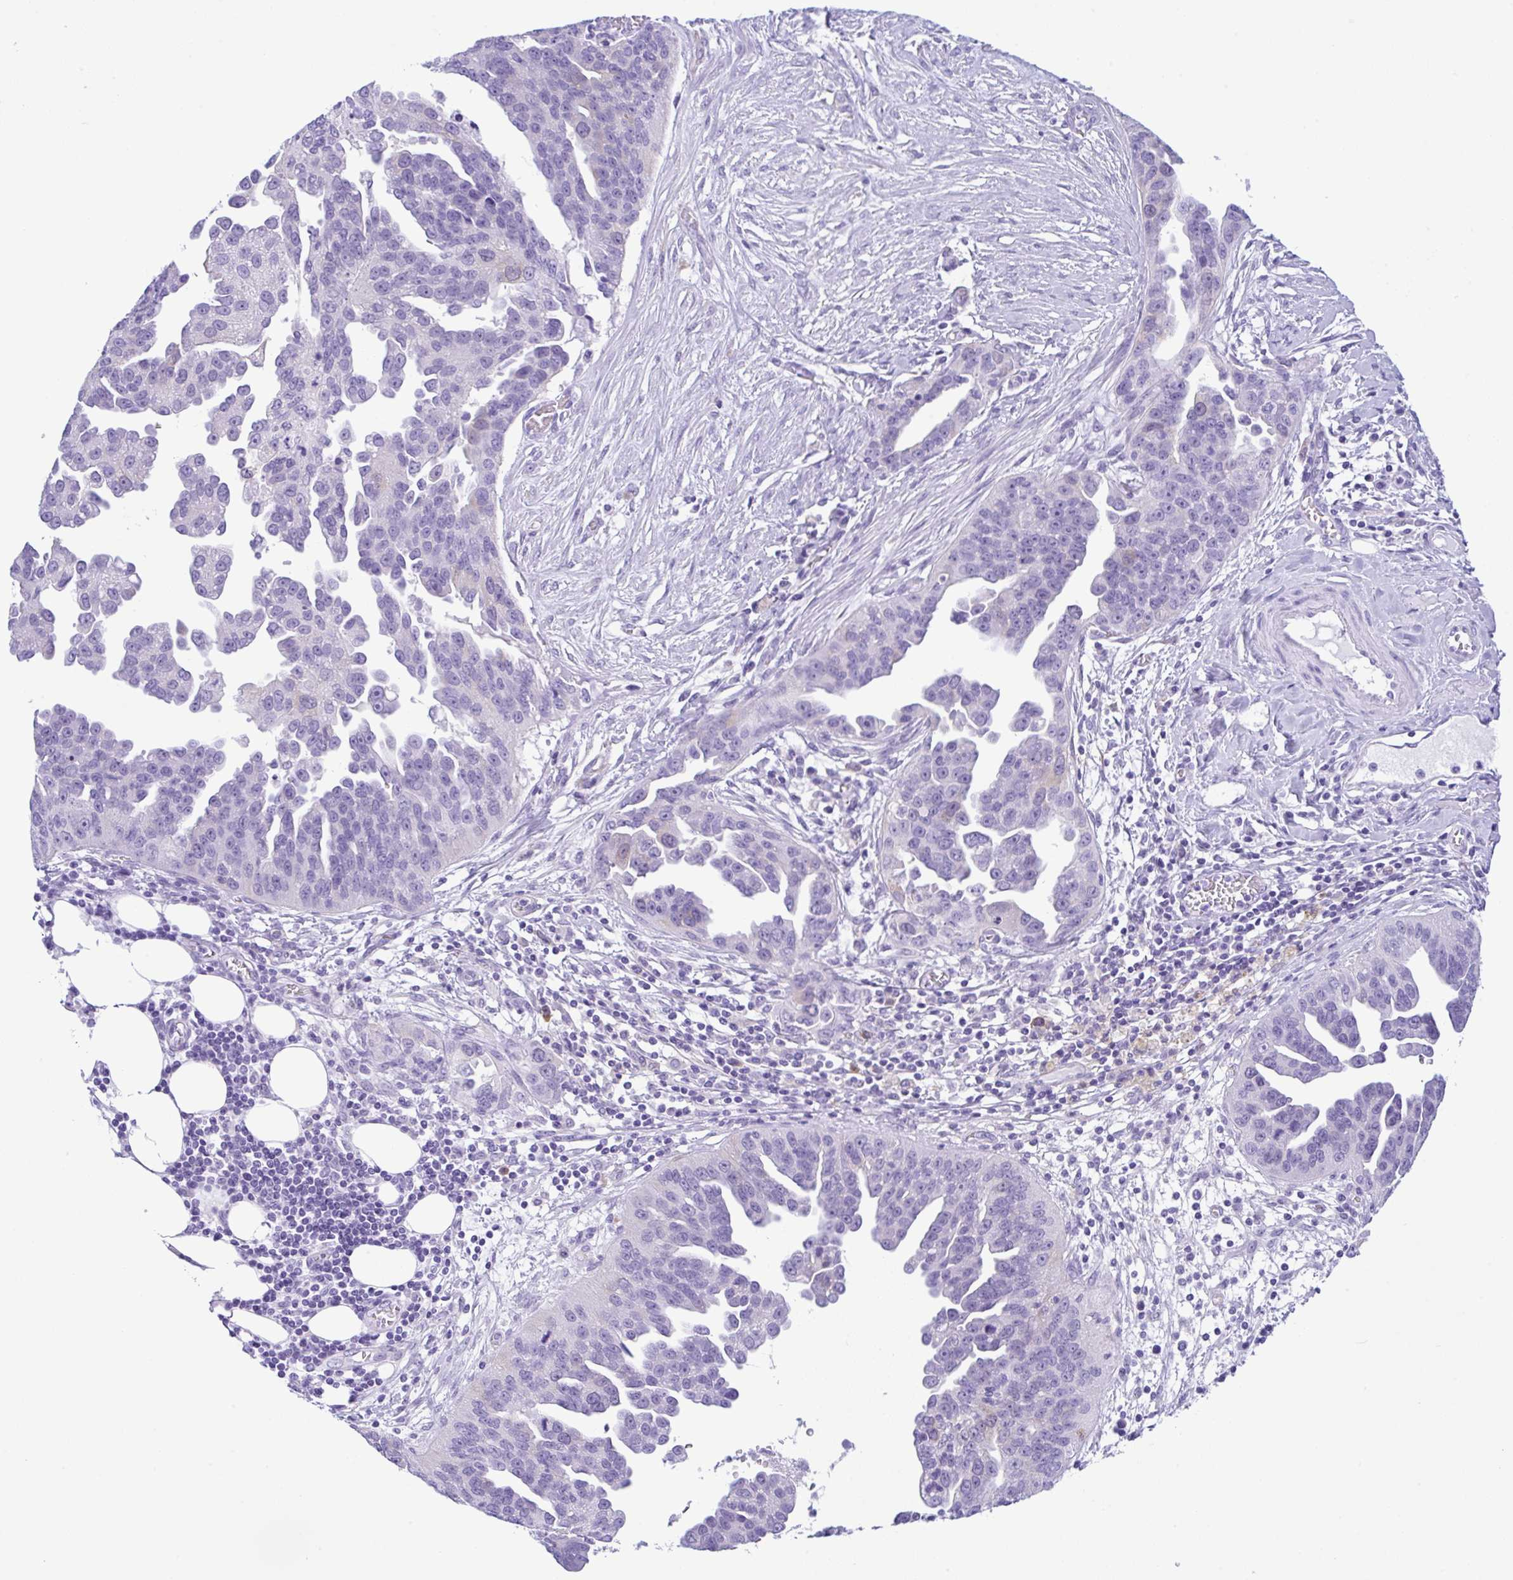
{"staining": {"intensity": "negative", "quantity": "none", "location": "none"}, "tissue": "ovarian cancer", "cell_type": "Tumor cells", "image_type": "cancer", "snomed": [{"axis": "morphology", "description": "Cystadenocarcinoma, serous, NOS"}, {"axis": "topography", "description": "Ovary"}], "caption": "Tumor cells are negative for protein expression in human ovarian cancer. The staining is performed using DAB brown chromogen with nuclei counter-stained in using hematoxylin.", "gene": "RRM2", "patient": {"sex": "female", "age": 75}}